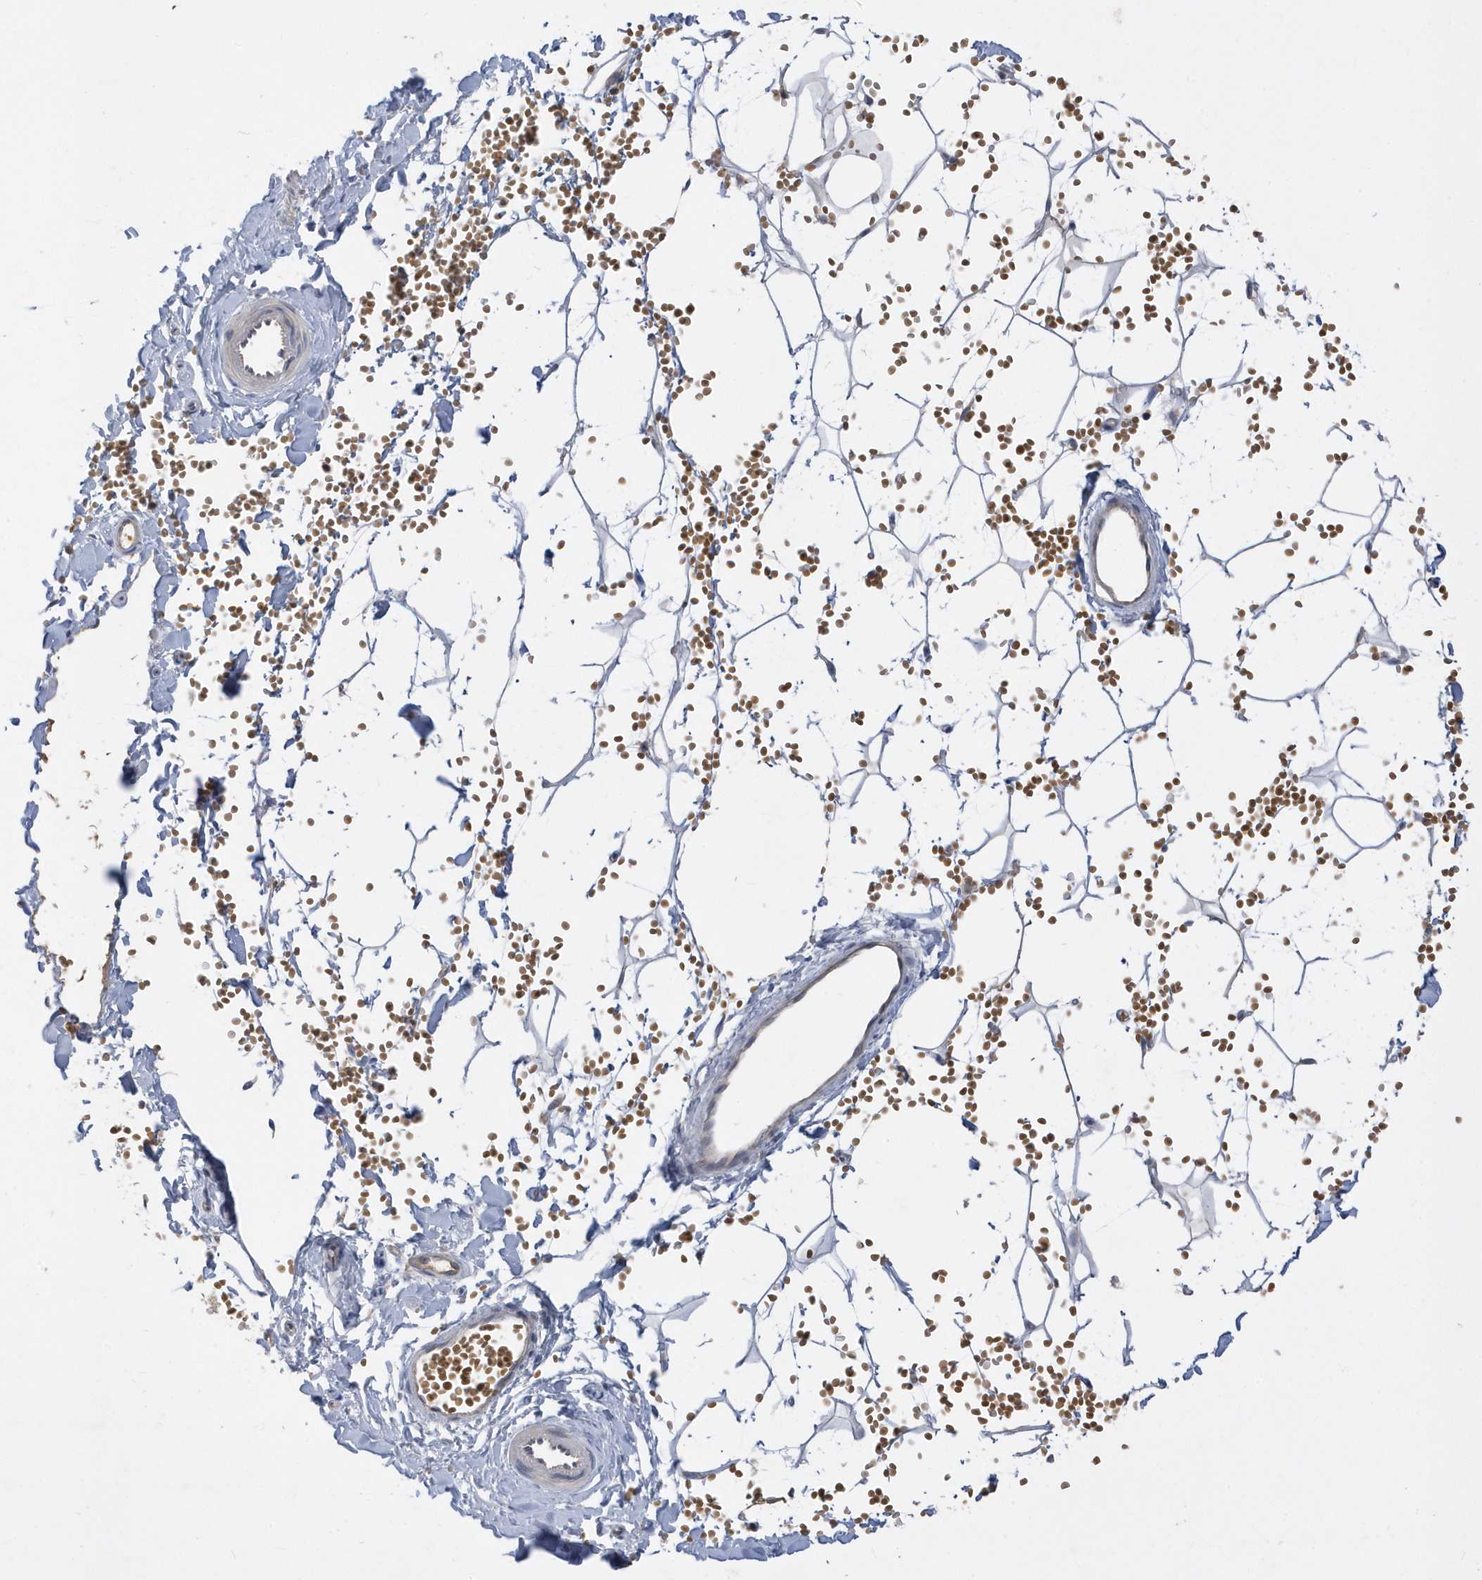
{"staining": {"intensity": "weak", "quantity": ">75%", "location": "cytoplasmic/membranous"}, "tissue": "adipose tissue", "cell_type": "Adipocytes", "image_type": "normal", "snomed": [{"axis": "morphology", "description": "Normal tissue, NOS"}, {"axis": "topography", "description": "Breast"}], "caption": "IHC of unremarkable human adipose tissue shows low levels of weak cytoplasmic/membranous staining in about >75% of adipocytes.", "gene": "DPP9", "patient": {"sex": "female", "age": 23}}